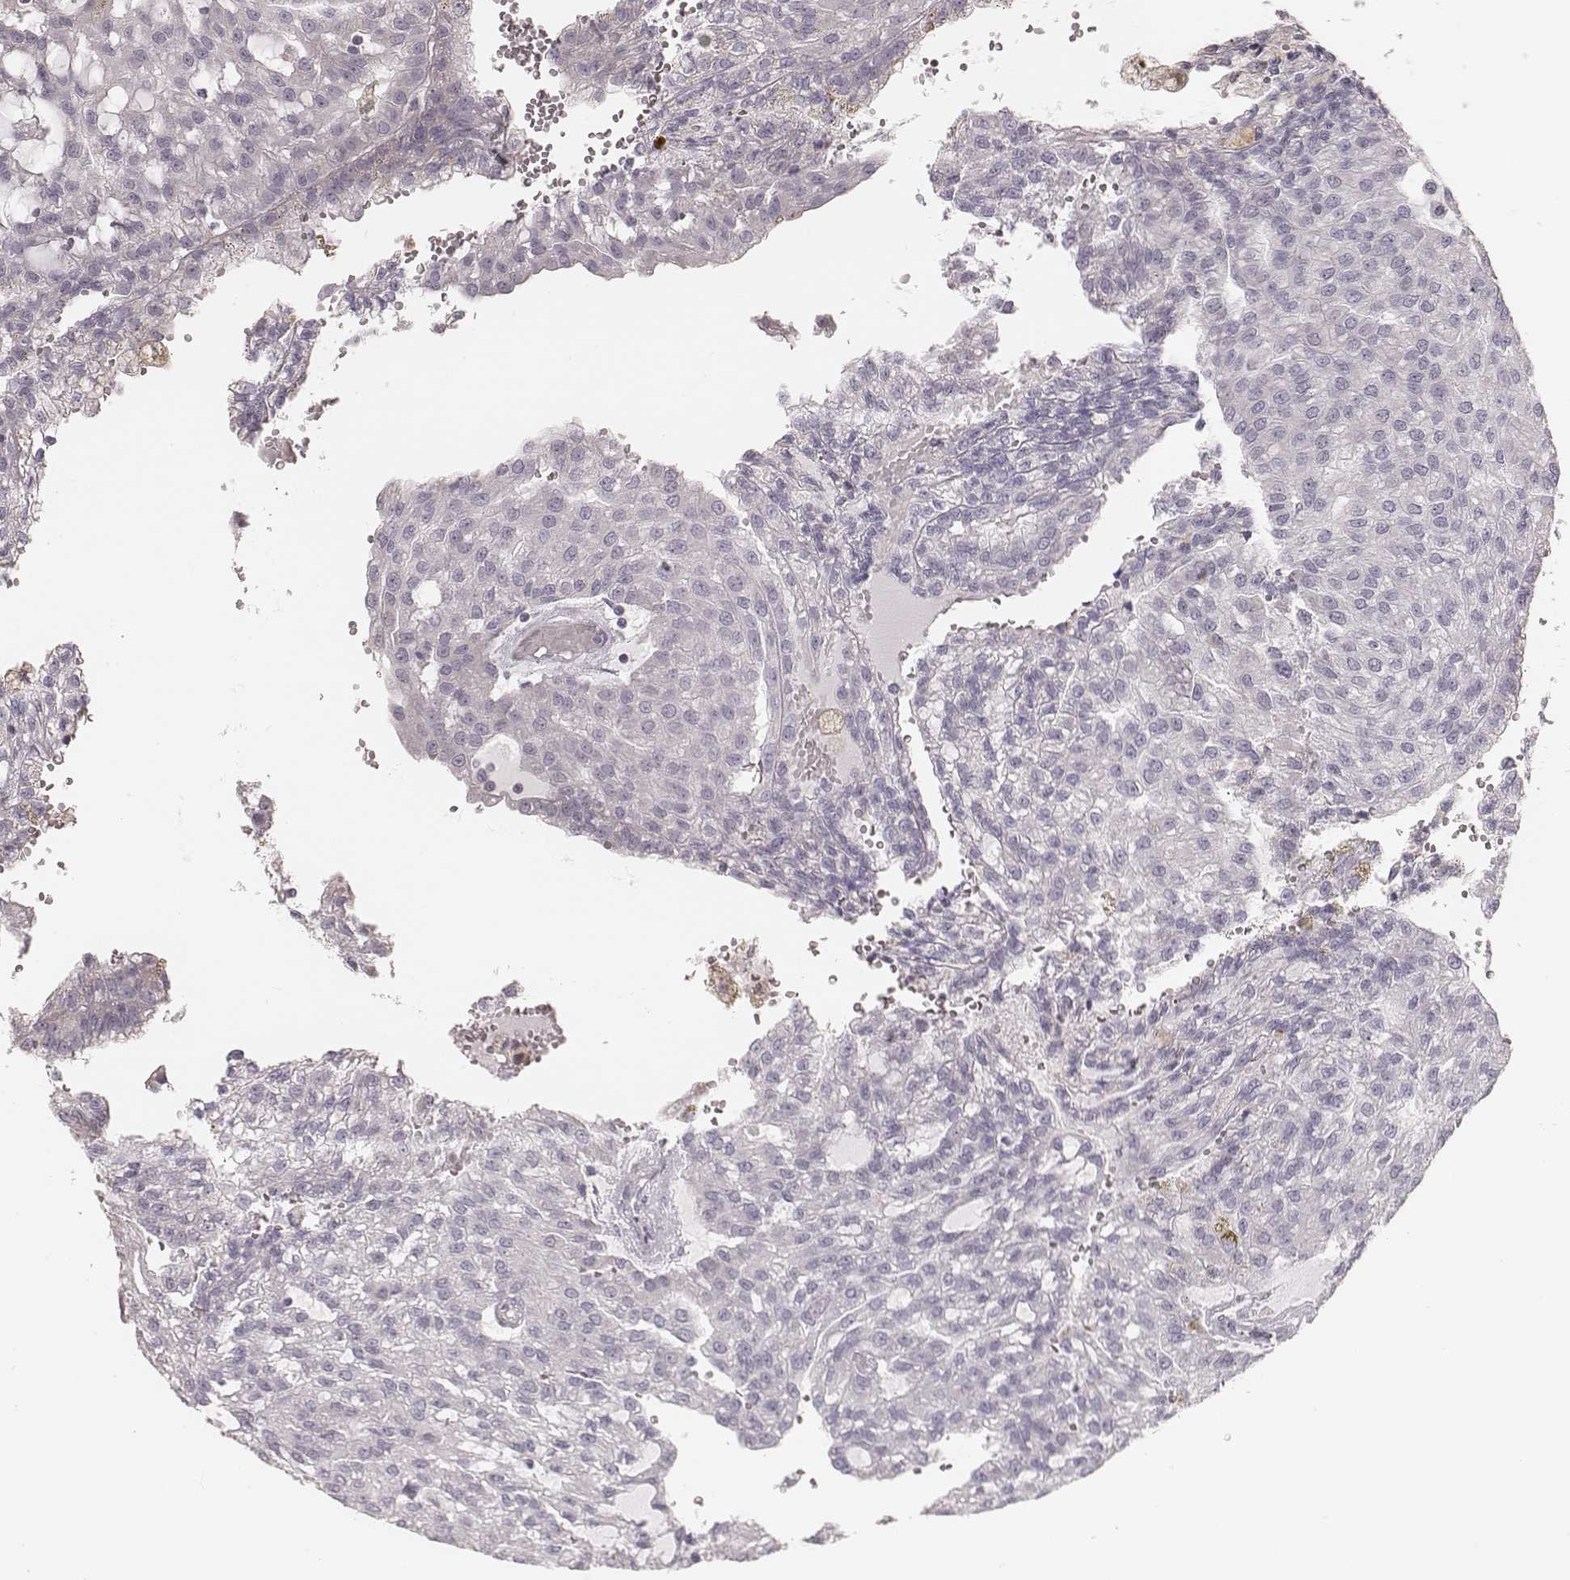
{"staining": {"intensity": "negative", "quantity": "none", "location": "none"}, "tissue": "renal cancer", "cell_type": "Tumor cells", "image_type": "cancer", "snomed": [{"axis": "morphology", "description": "Adenocarcinoma, NOS"}, {"axis": "topography", "description": "Kidney"}], "caption": "Tumor cells show no significant protein positivity in adenocarcinoma (renal).", "gene": "KIF5C", "patient": {"sex": "male", "age": 63}}